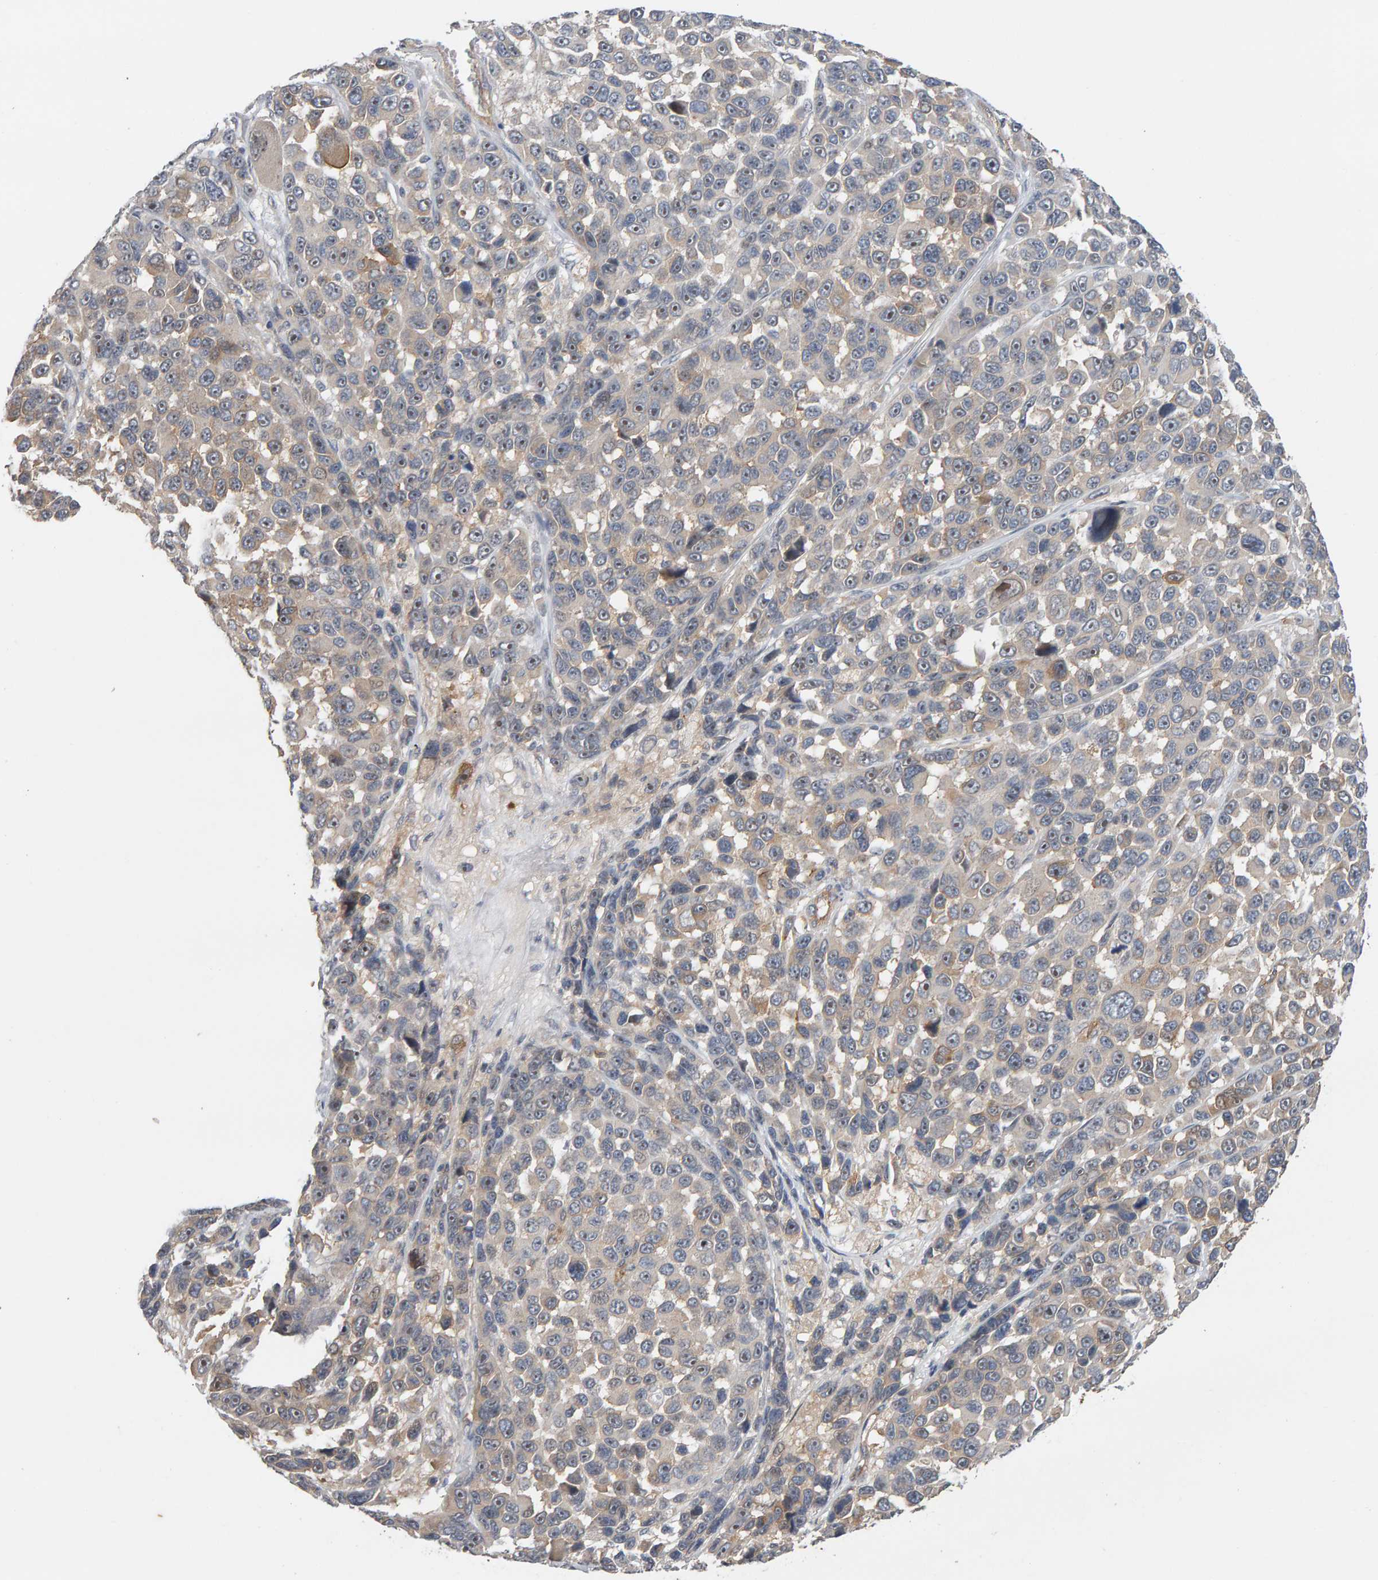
{"staining": {"intensity": "weak", "quantity": "<25%", "location": "cytoplasmic/membranous,nuclear"}, "tissue": "melanoma", "cell_type": "Tumor cells", "image_type": "cancer", "snomed": [{"axis": "morphology", "description": "Malignant melanoma, NOS"}, {"axis": "topography", "description": "Skin"}], "caption": "A micrograph of human malignant melanoma is negative for staining in tumor cells.", "gene": "PPP1R16A", "patient": {"sex": "male", "age": 53}}